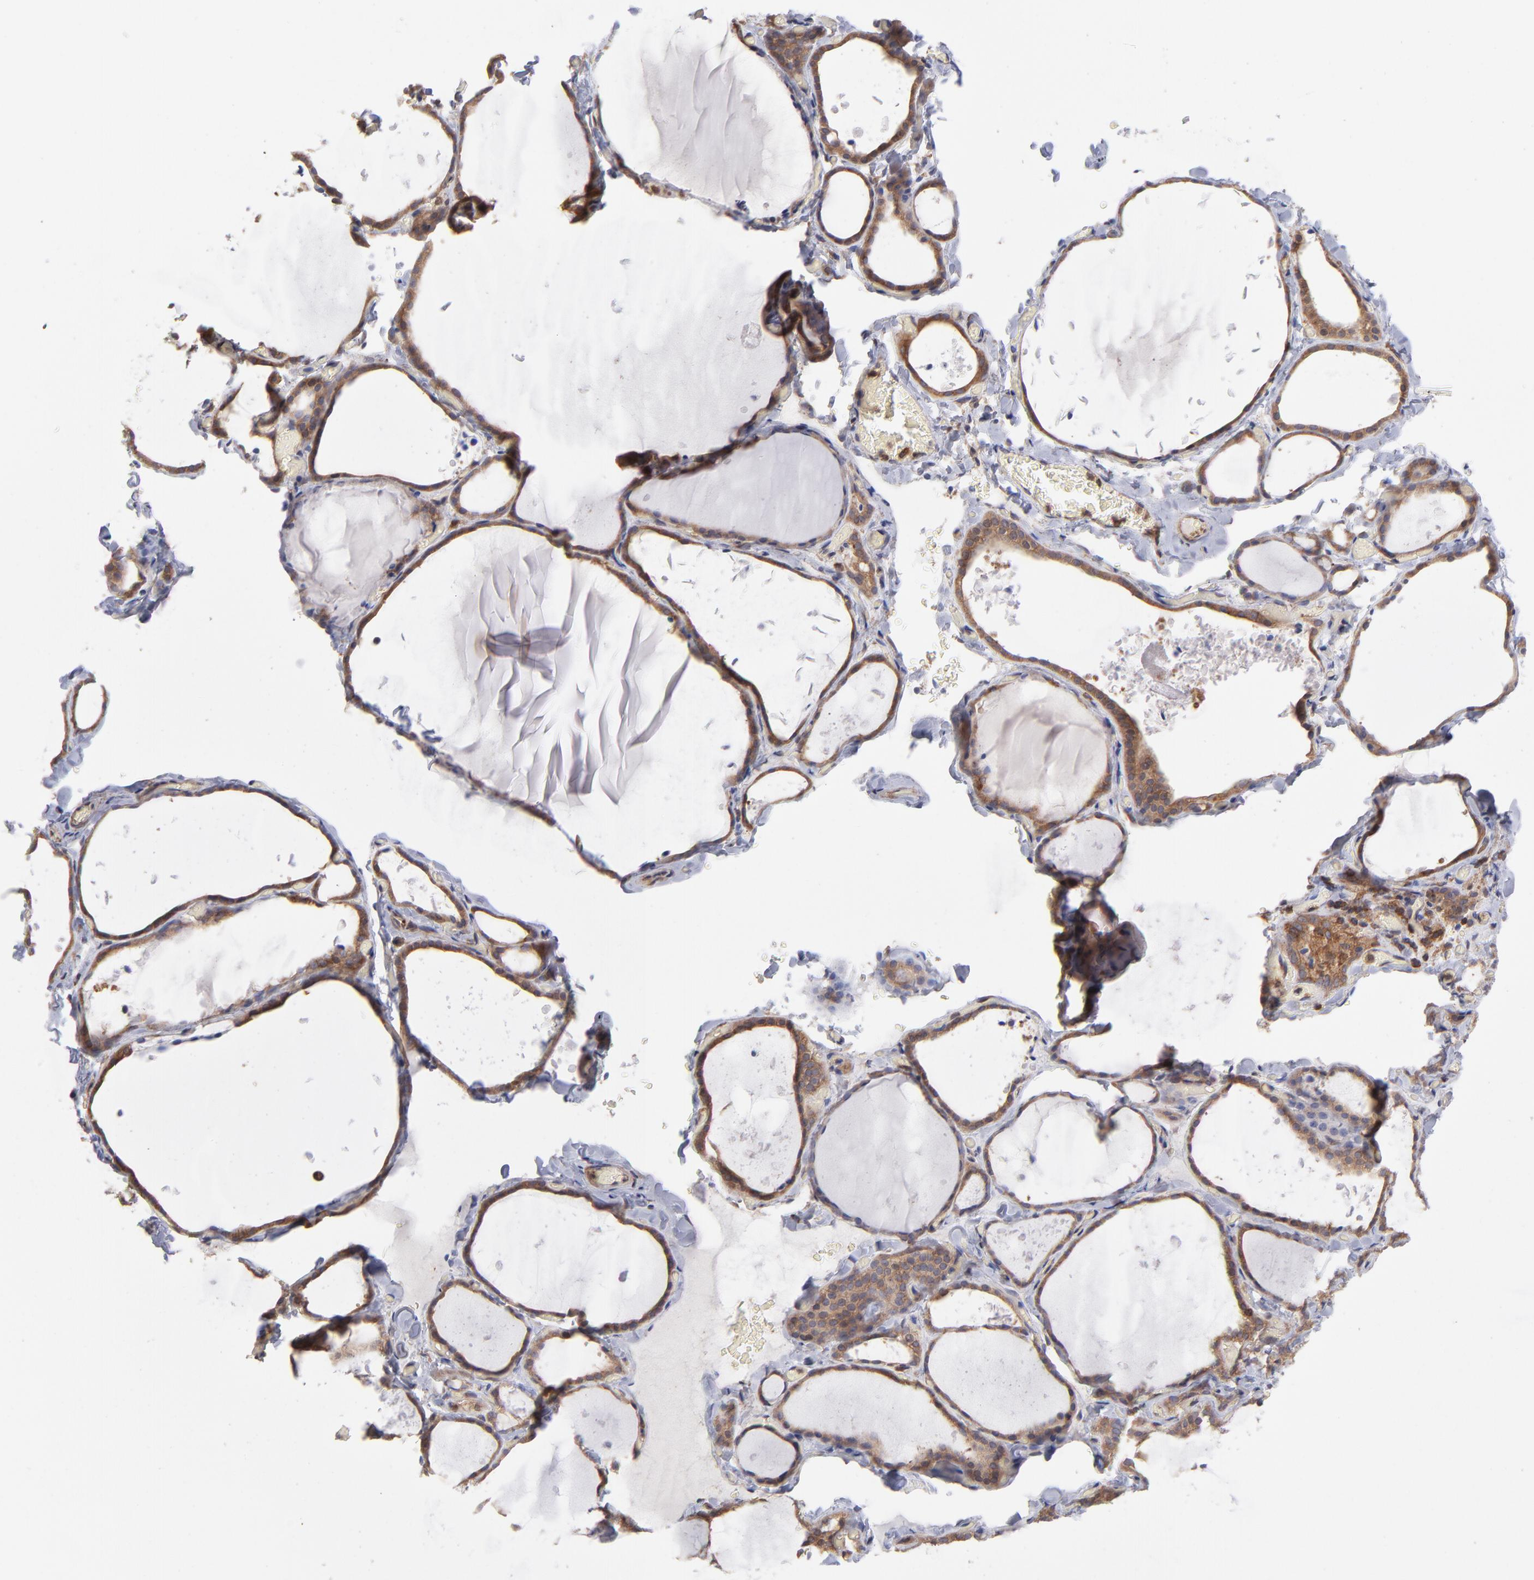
{"staining": {"intensity": "moderate", "quantity": ">75%", "location": "cytoplasmic/membranous"}, "tissue": "thyroid gland", "cell_type": "Glandular cells", "image_type": "normal", "snomed": [{"axis": "morphology", "description": "Normal tissue, NOS"}, {"axis": "topography", "description": "Thyroid gland"}], "caption": "A brown stain highlights moderate cytoplasmic/membranous expression of a protein in glandular cells of normal thyroid gland. Using DAB (brown) and hematoxylin (blue) stains, captured at high magnification using brightfield microscopy.", "gene": "MAPRE1", "patient": {"sex": "female", "age": 22}}